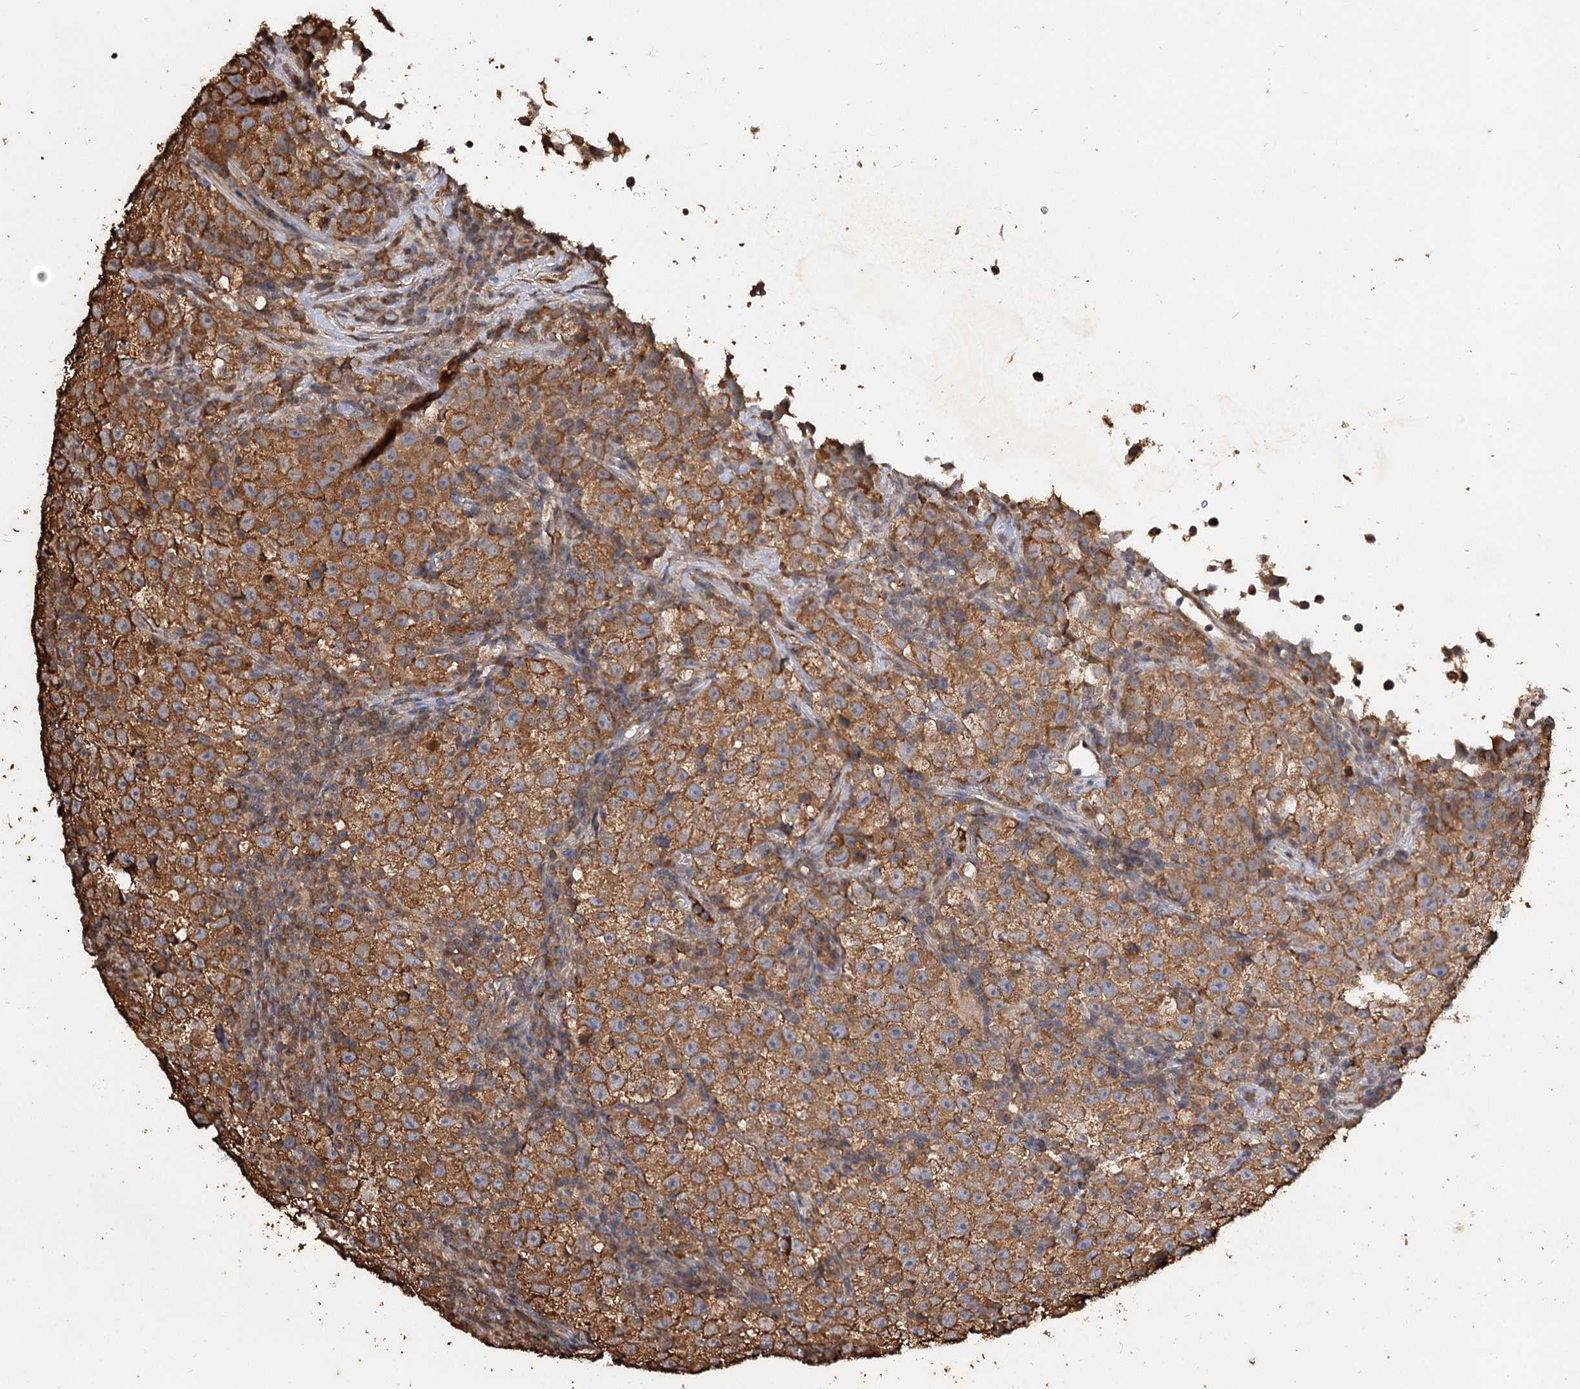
{"staining": {"intensity": "strong", "quantity": ">75%", "location": "cytoplasmic/membranous"}, "tissue": "testis cancer", "cell_type": "Tumor cells", "image_type": "cancer", "snomed": [{"axis": "morphology", "description": "Seminoma, NOS"}, {"axis": "topography", "description": "Testis"}], "caption": "The photomicrograph exhibits staining of seminoma (testis), revealing strong cytoplasmic/membranous protein positivity (brown color) within tumor cells. The staining is performed using DAB (3,3'-diaminobenzidine) brown chromogen to label protein expression. The nuclei are counter-stained blue using hematoxylin.", "gene": "ARL13A", "patient": {"sex": "male", "age": 22}}